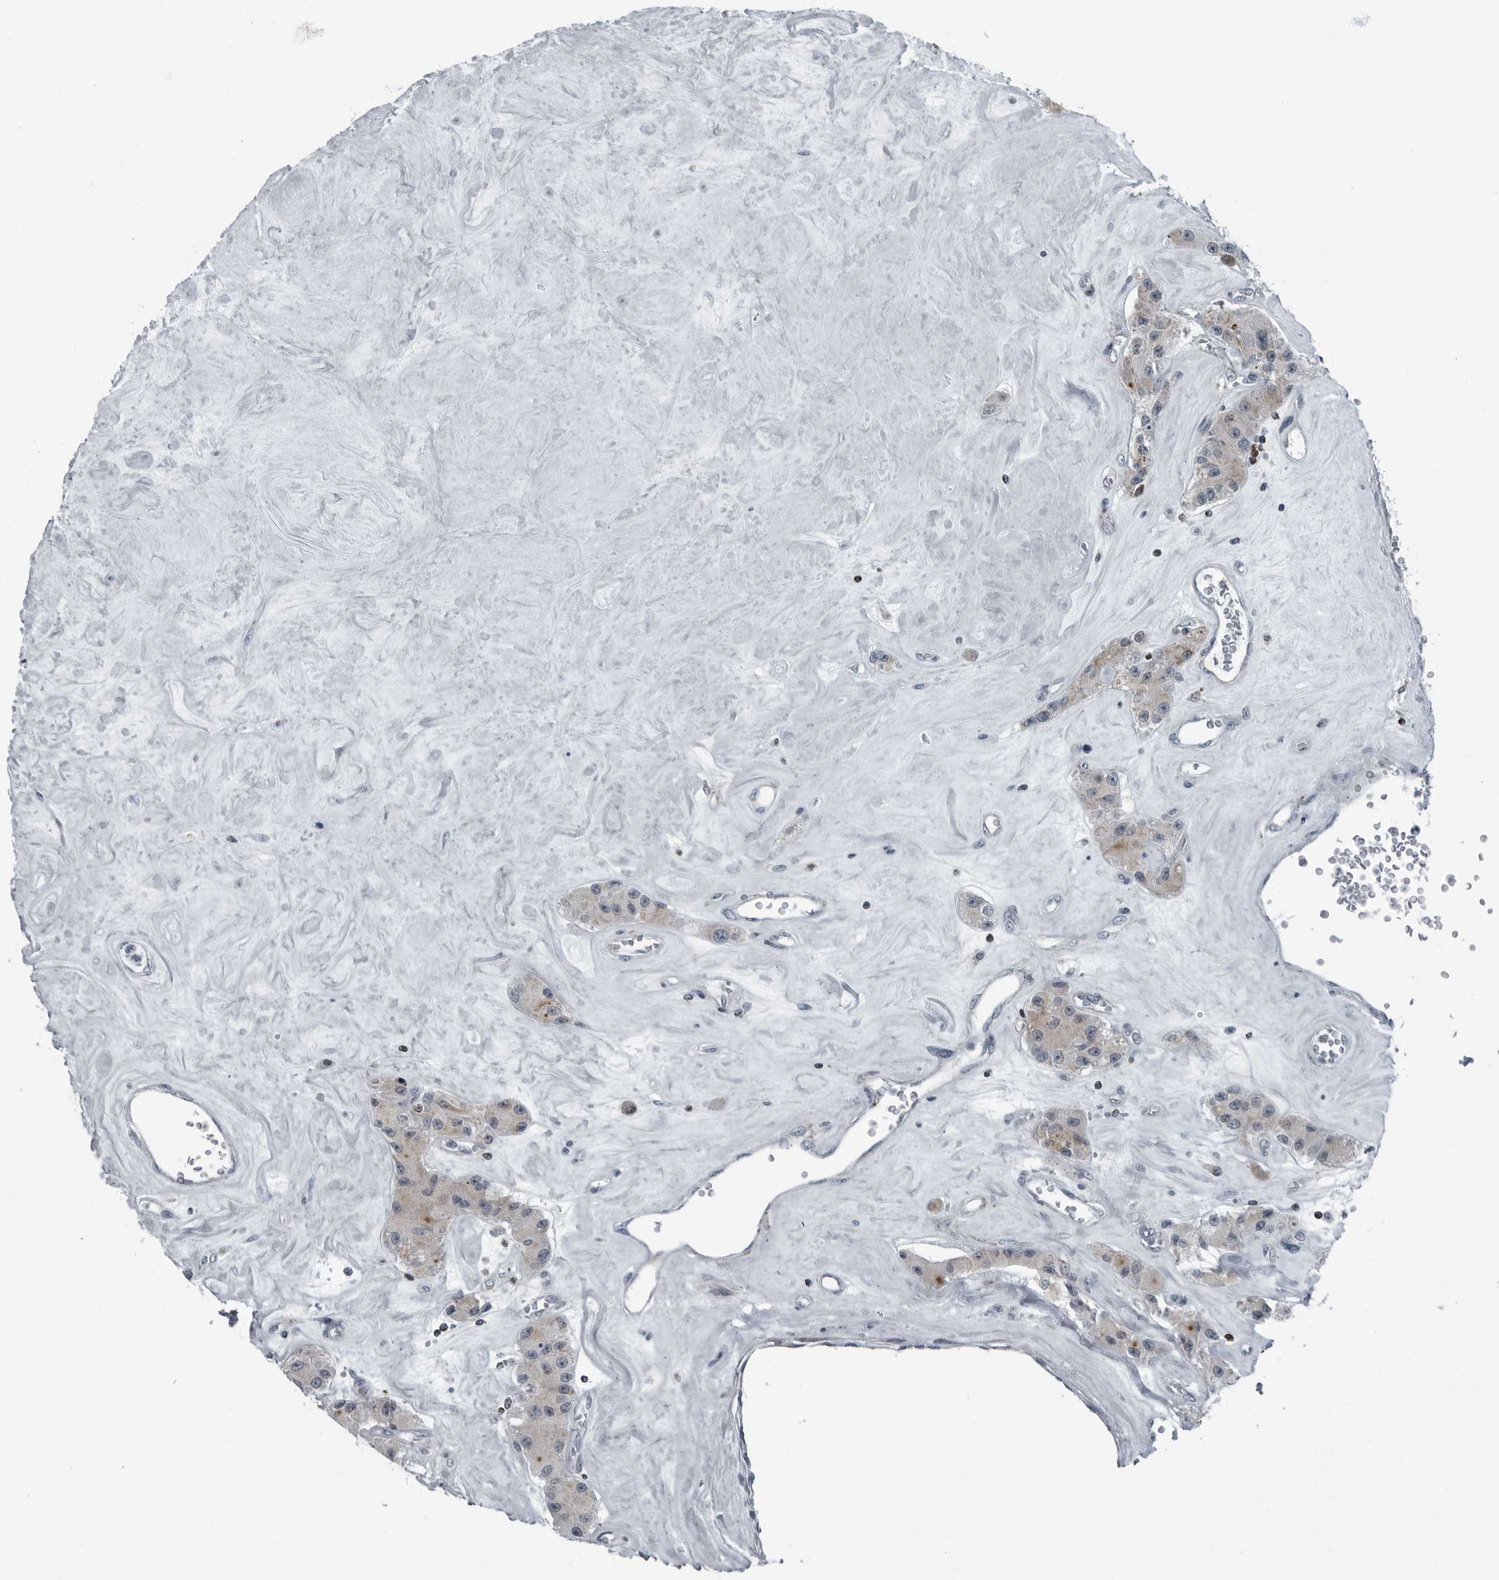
{"staining": {"intensity": "negative", "quantity": "none", "location": "none"}, "tissue": "carcinoid", "cell_type": "Tumor cells", "image_type": "cancer", "snomed": [{"axis": "morphology", "description": "Carcinoid, malignant, NOS"}, {"axis": "topography", "description": "Pancreas"}], "caption": "High magnification brightfield microscopy of malignant carcinoid stained with DAB (3,3'-diaminobenzidine) (brown) and counterstained with hematoxylin (blue): tumor cells show no significant positivity.", "gene": "GAK", "patient": {"sex": "male", "age": 41}}